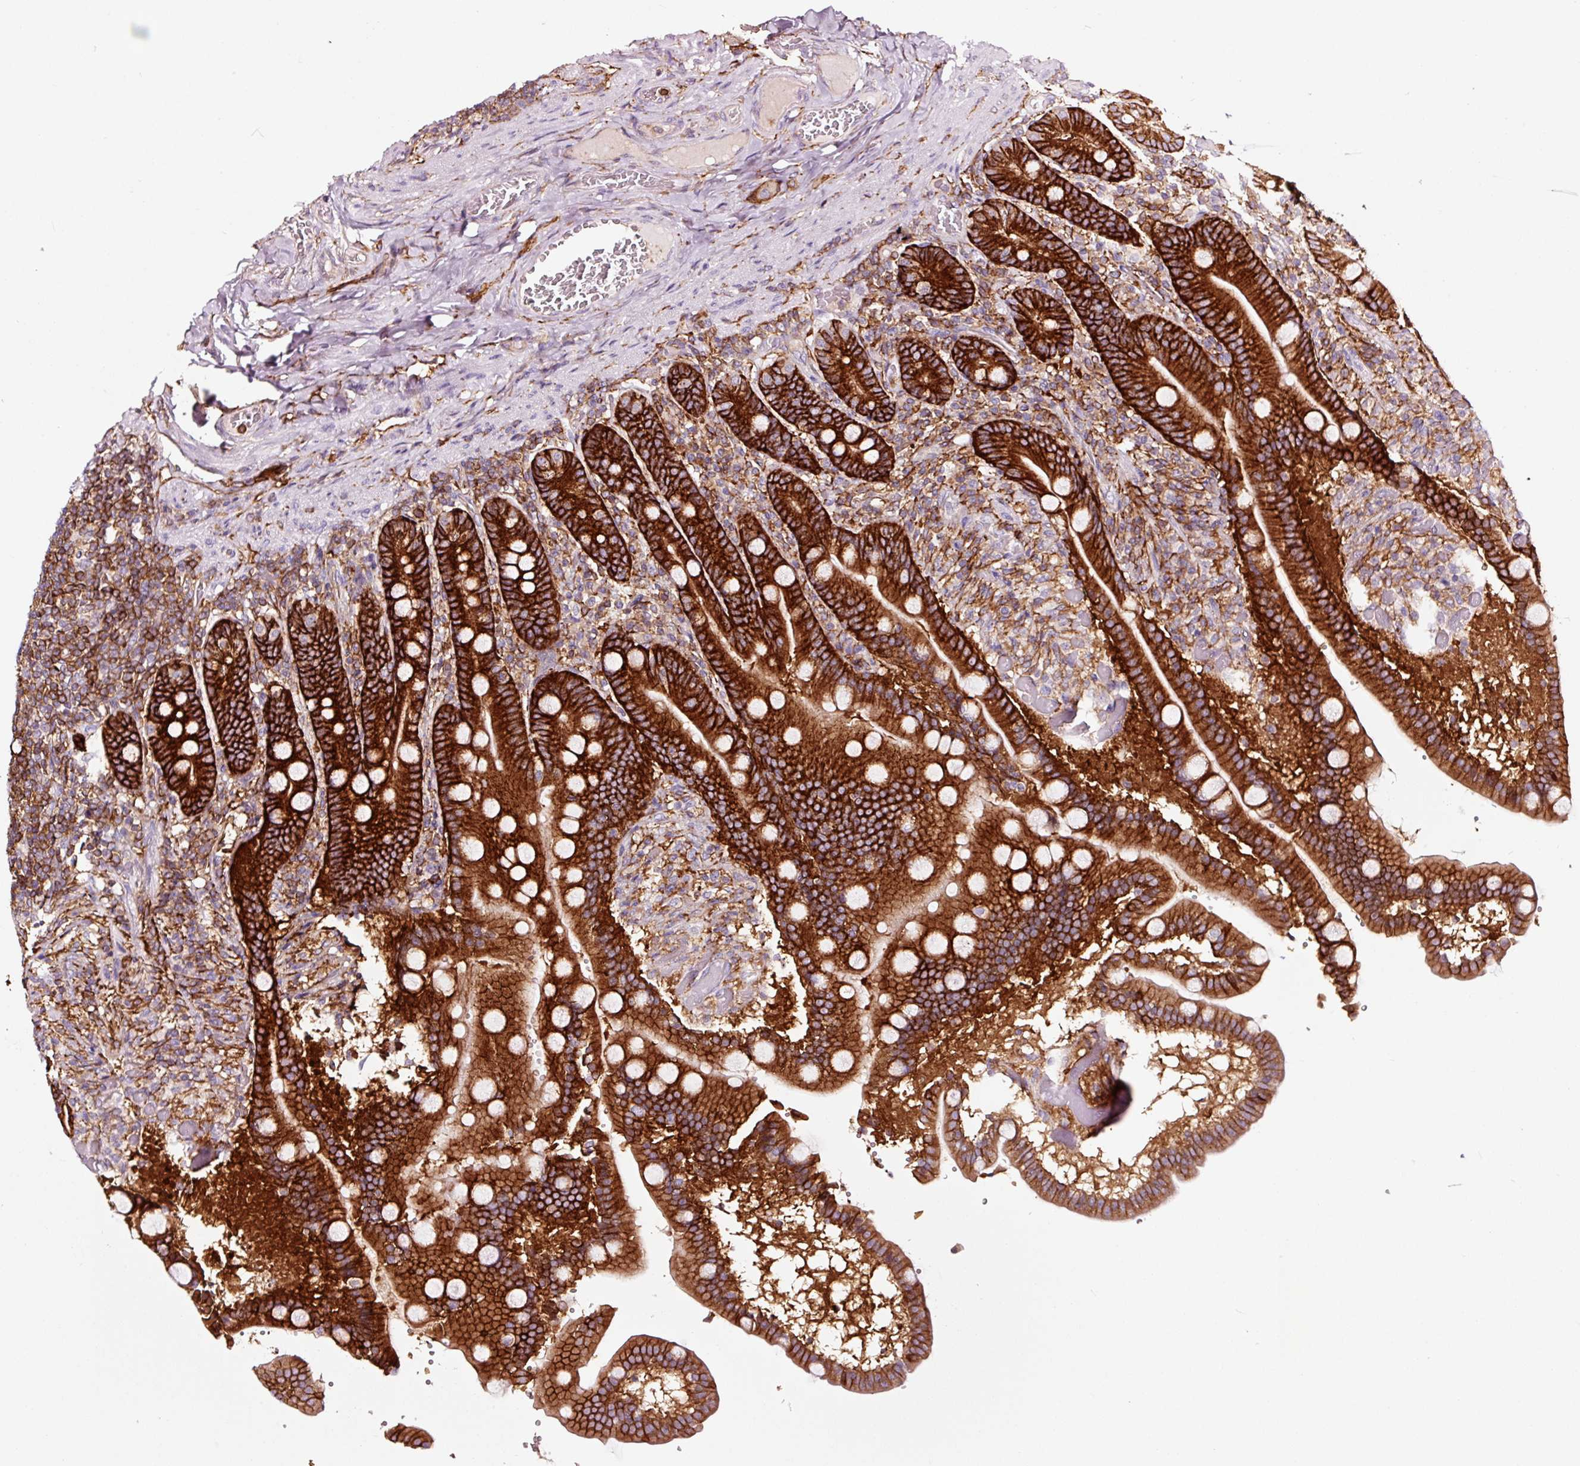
{"staining": {"intensity": "strong", "quantity": ">75%", "location": "cytoplasmic/membranous"}, "tissue": "duodenum", "cell_type": "Glandular cells", "image_type": "normal", "snomed": [{"axis": "morphology", "description": "Normal tissue, NOS"}, {"axis": "topography", "description": "Duodenum"}], "caption": "Protein expression analysis of benign duodenum shows strong cytoplasmic/membranous expression in about >75% of glandular cells.", "gene": "ADD3", "patient": {"sex": "female", "age": 62}}